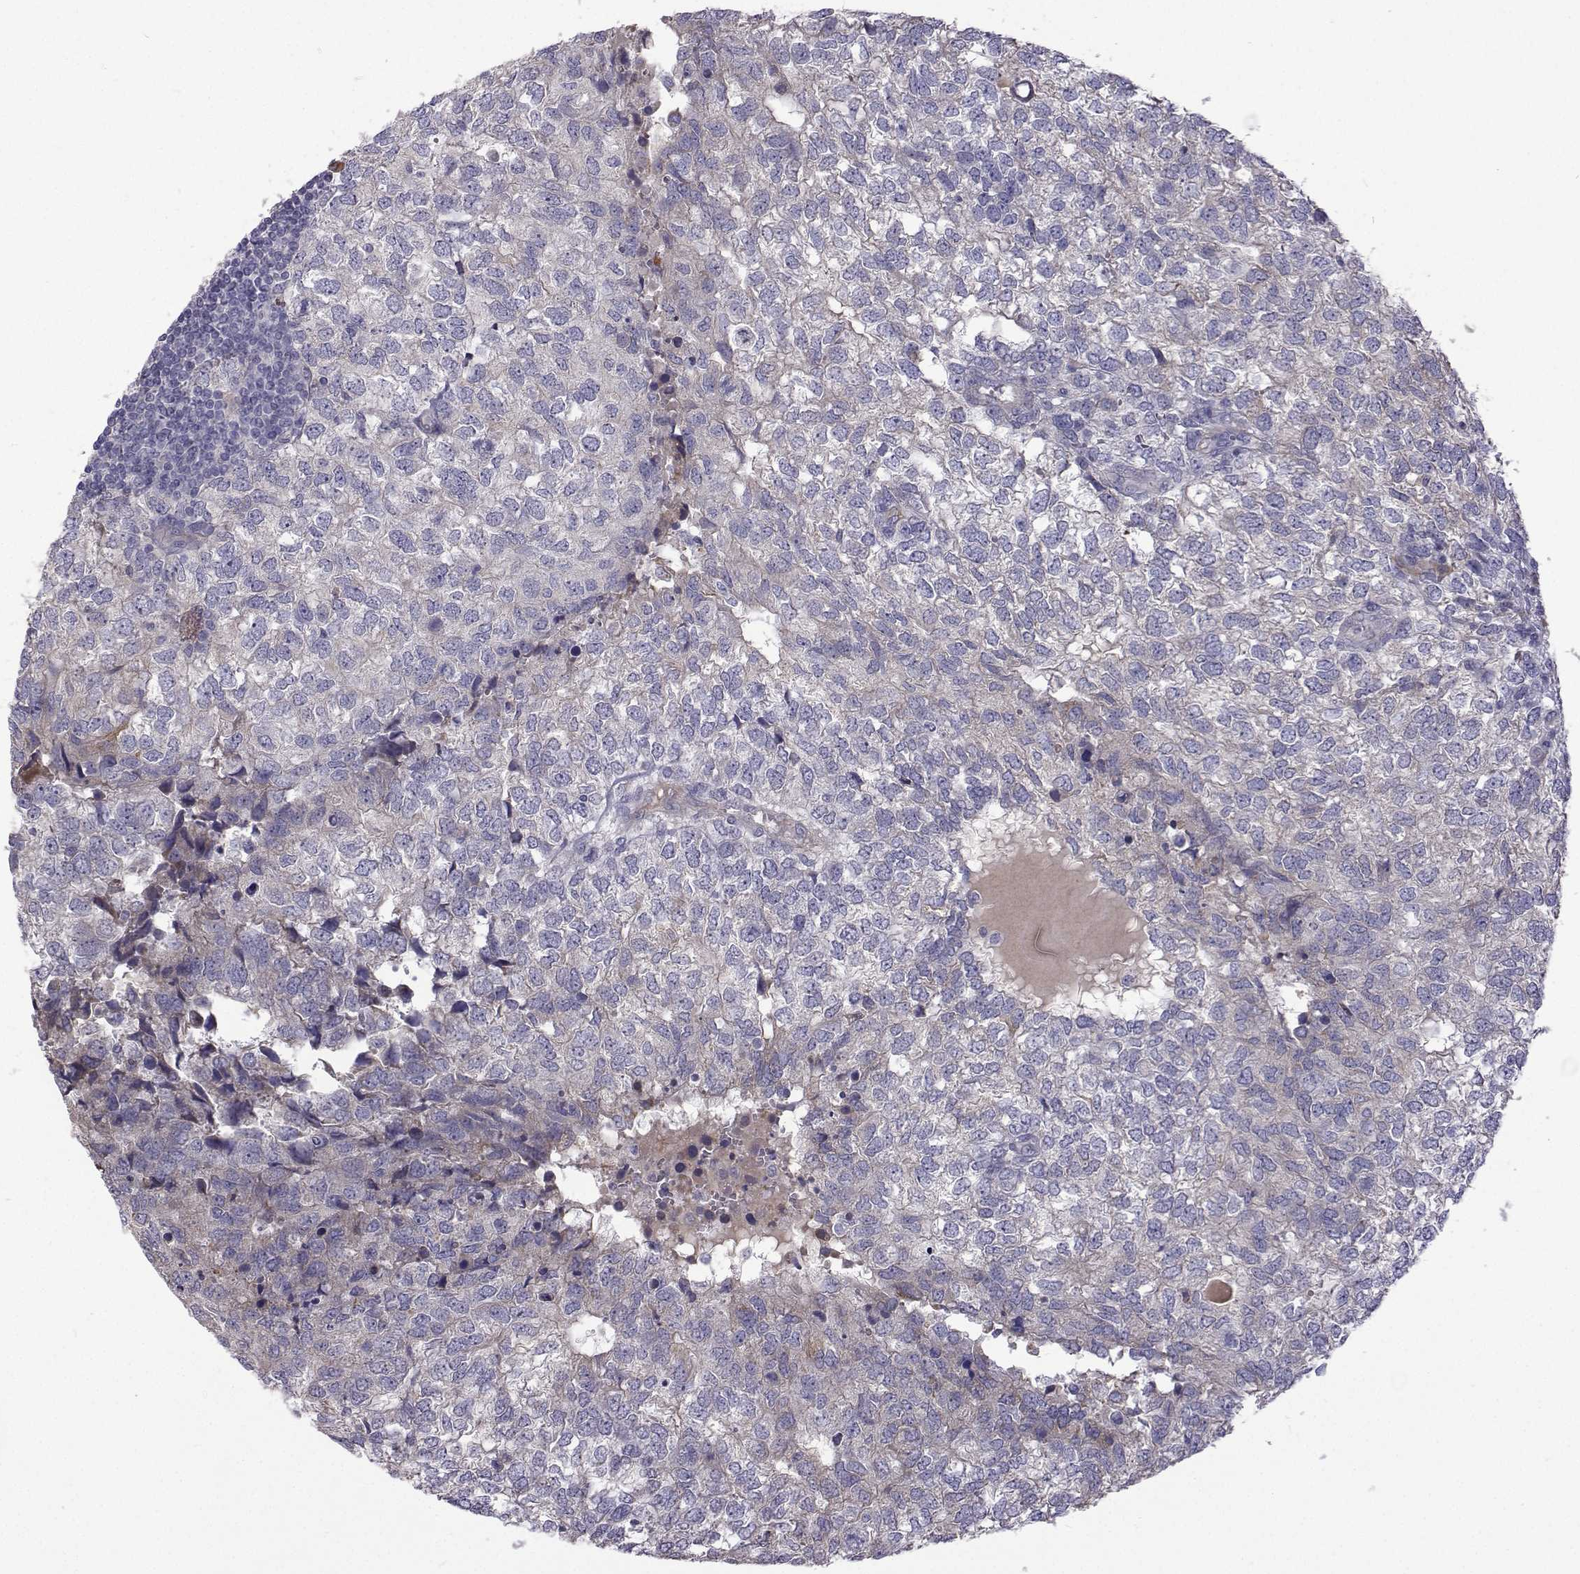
{"staining": {"intensity": "negative", "quantity": "none", "location": "none"}, "tissue": "breast cancer", "cell_type": "Tumor cells", "image_type": "cancer", "snomed": [{"axis": "morphology", "description": "Duct carcinoma"}, {"axis": "topography", "description": "Breast"}], "caption": "Human breast cancer stained for a protein using immunohistochemistry (IHC) demonstrates no staining in tumor cells.", "gene": "NPR3", "patient": {"sex": "female", "age": 30}}